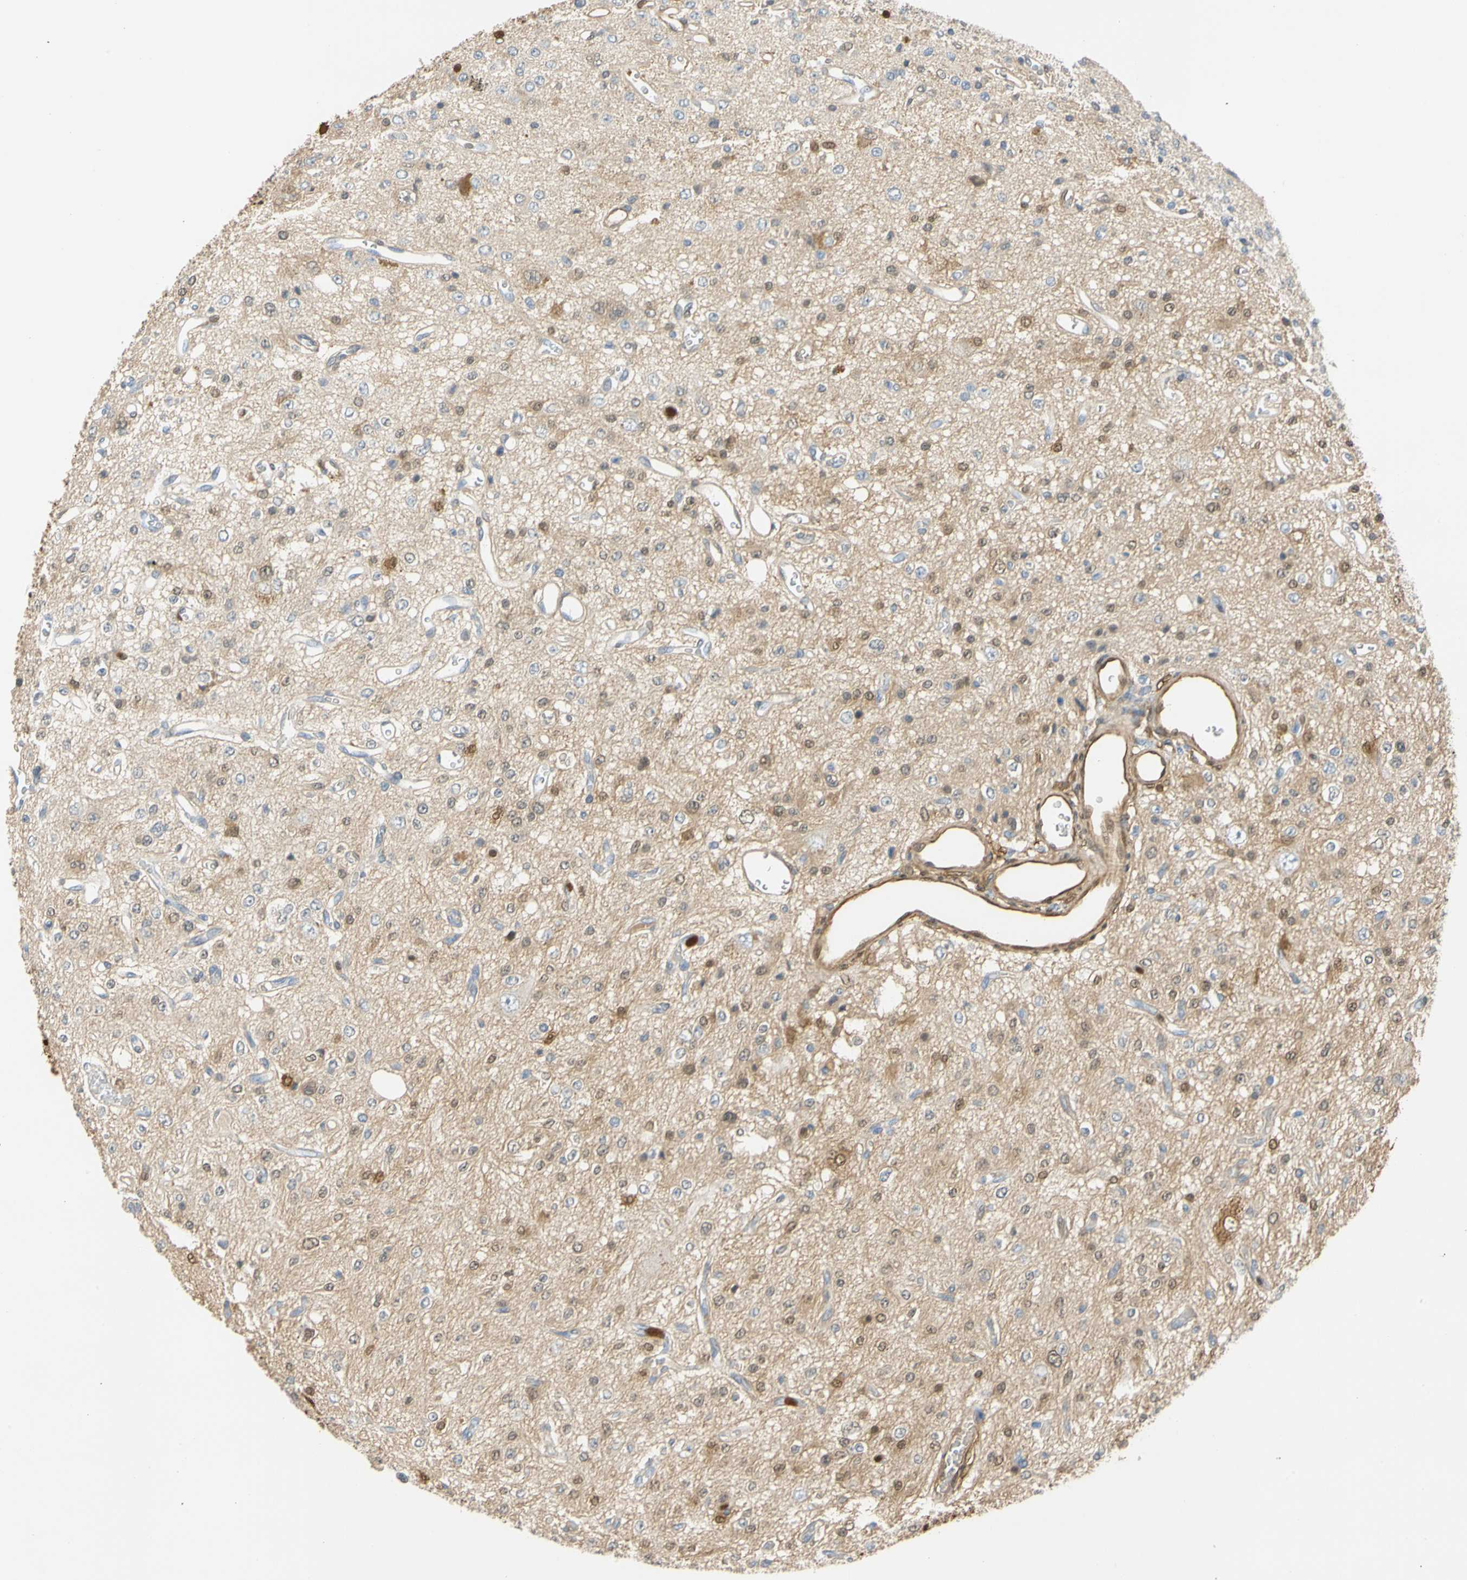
{"staining": {"intensity": "moderate", "quantity": "<25%", "location": "cytoplasmic/membranous,nuclear"}, "tissue": "glioma", "cell_type": "Tumor cells", "image_type": "cancer", "snomed": [{"axis": "morphology", "description": "Glioma, malignant, Low grade"}, {"axis": "topography", "description": "Brain"}], "caption": "Glioma stained with a brown dye reveals moderate cytoplasmic/membranous and nuclear positive expression in about <25% of tumor cells.", "gene": "S100A6", "patient": {"sex": "male", "age": 38}}